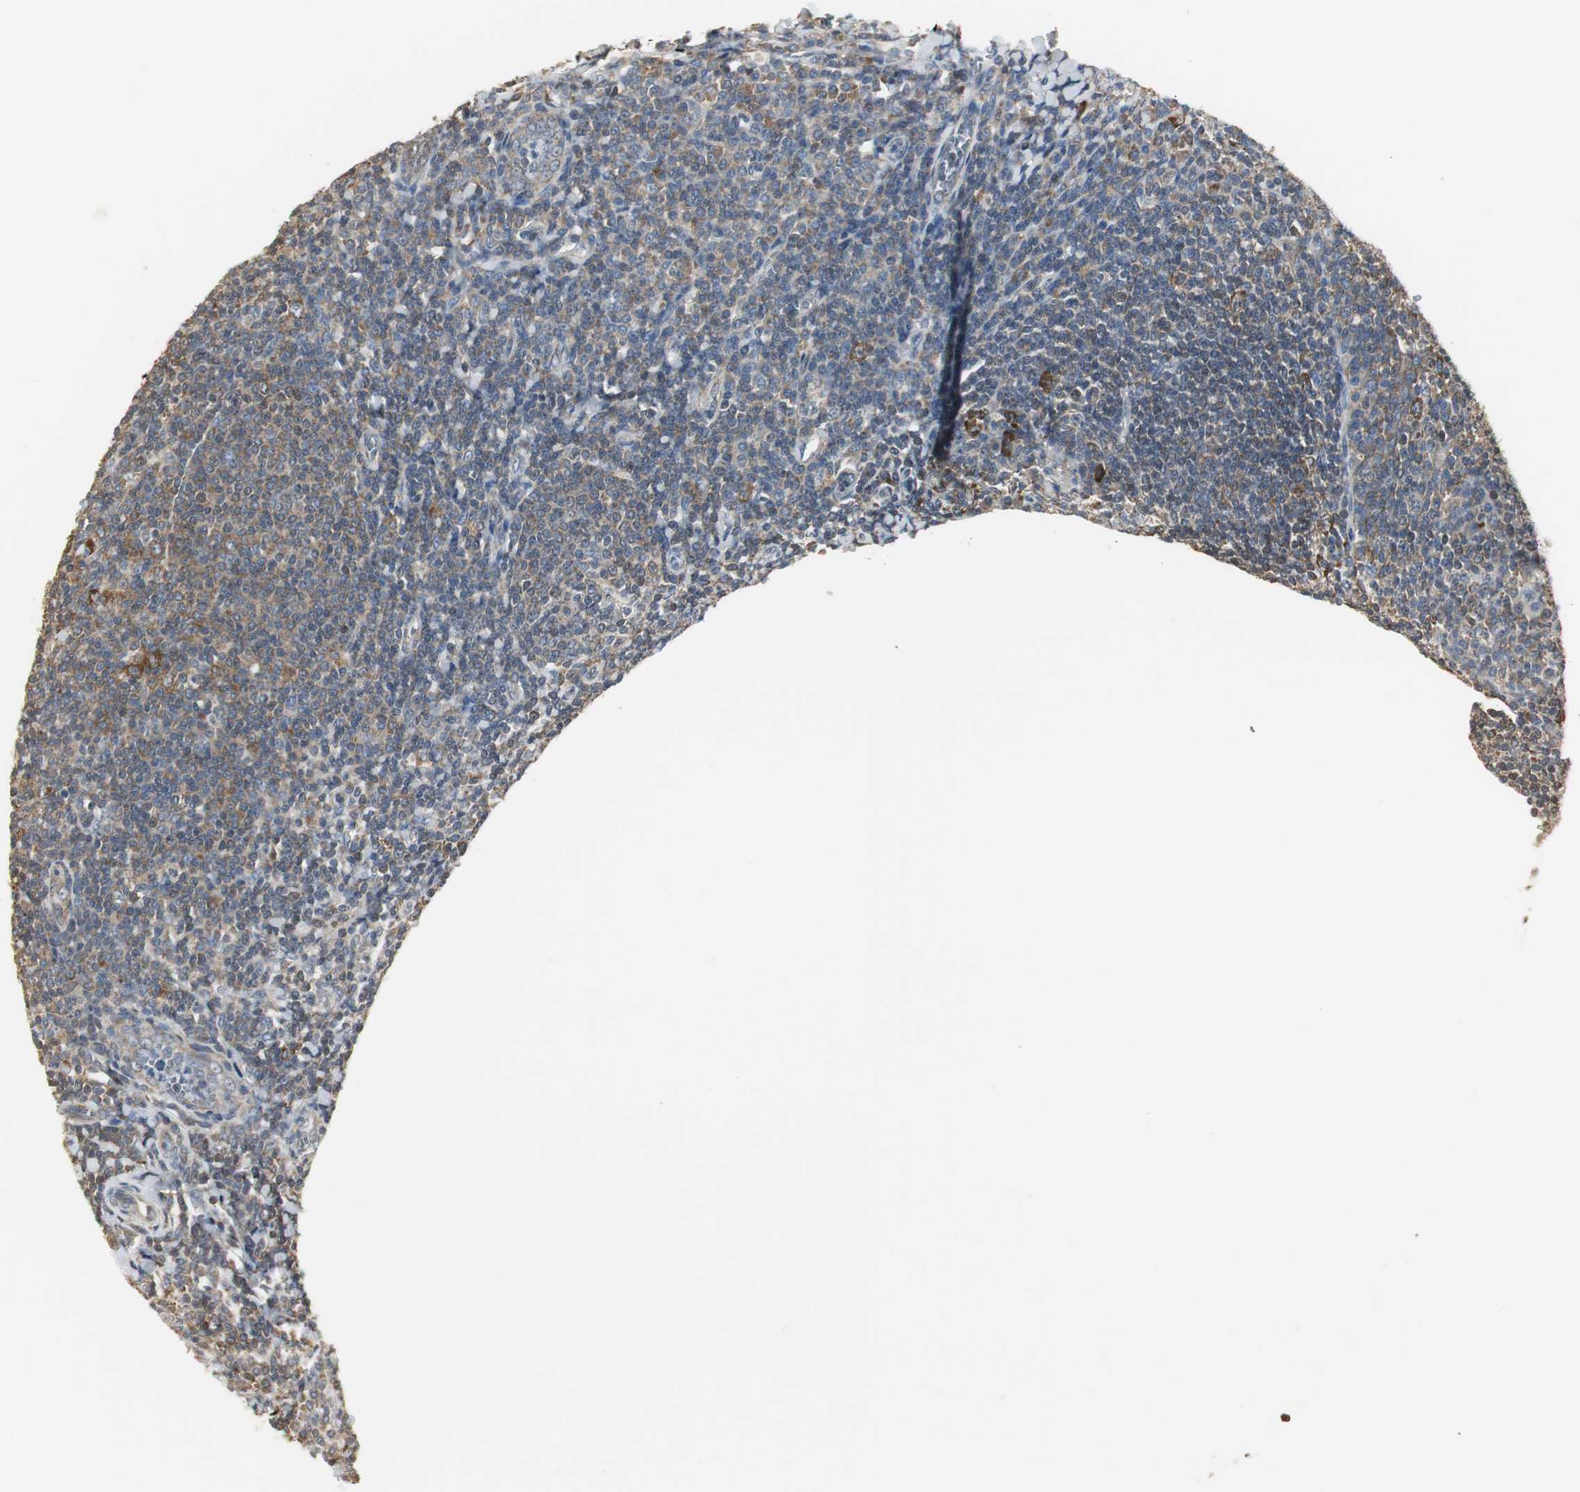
{"staining": {"intensity": "moderate", "quantity": ">75%", "location": "cytoplasmic/membranous"}, "tissue": "tonsil", "cell_type": "Germinal center cells", "image_type": "normal", "snomed": [{"axis": "morphology", "description": "Normal tissue, NOS"}, {"axis": "topography", "description": "Tonsil"}], "caption": "An immunohistochemistry (IHC) histopathology image of normal tissue is shown. Protein staining in brown highlights moderate cytoplasmic/membranous positivity in tonsil within germinal center cells.", "gene": "CCT5", "patient": {"sex": "male", "age": 31}}